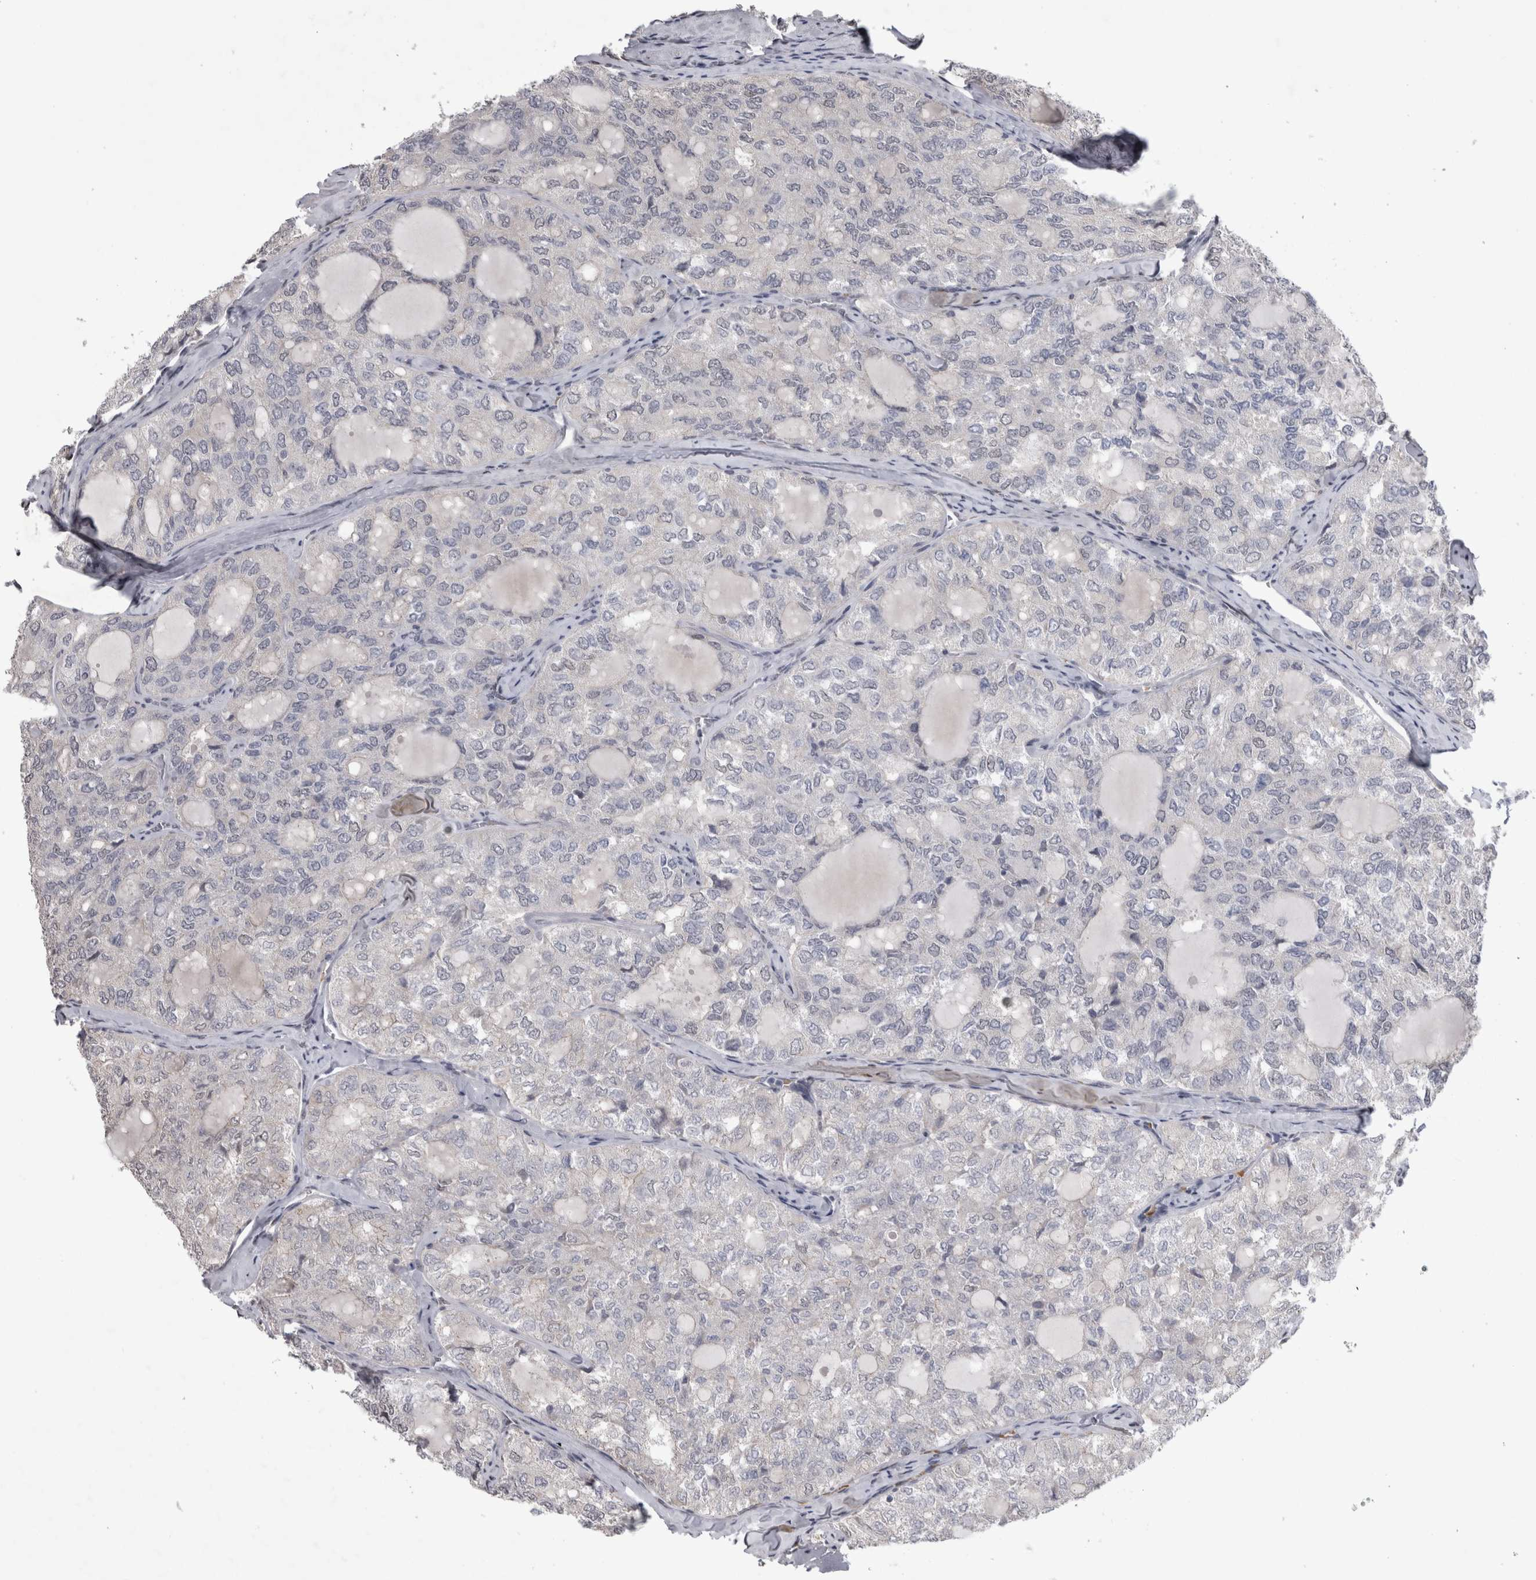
{"staining": {"intensity": "negative", "quantity": "none", "location": "none"}, "tissue": "thyroid cancer", "cell_type": "Tumor cells", "image_type": "cancer", "snomed": [{"axis": "morphology", "description": "Follicular adenoma carcinoma, NOS"}, {"axis": "topography", "description": "Thyroid gland"}], "caption": "Human thyroid cancer stained for a protein using immunohistochemistry reveals no positivity in tumor cells.", "gene": "IFI44", "patient": {"sex": "male", "age": 75}}